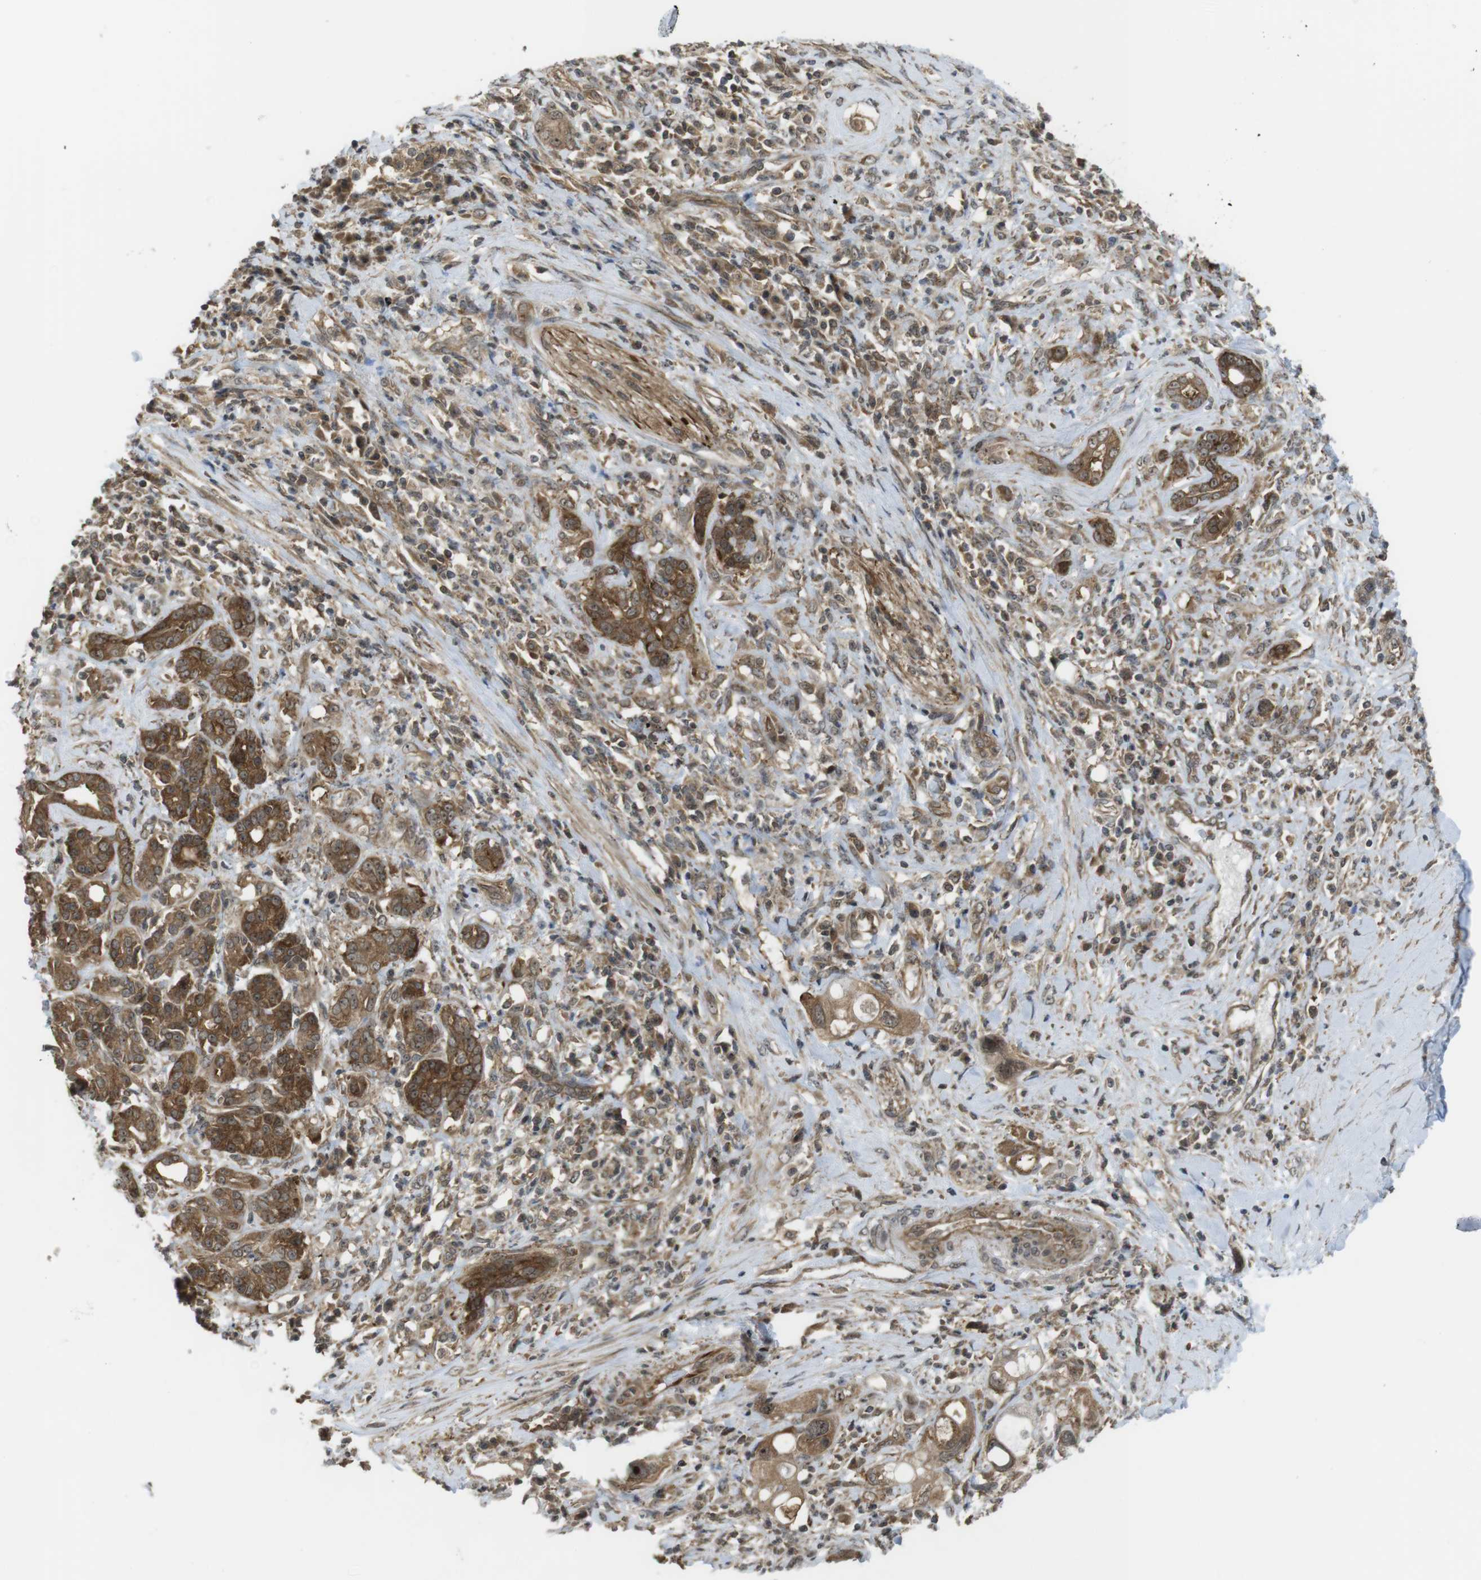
{"staining": {"intensity": "moderate", "quantity": ">75%", "location": "cytoplasmic/membranous,nuclear"}, "tissue": "pancreatic cancer", "cell_type": "Tumor cells", "image_type": "cancer", "snomed": [{"axis": "morphology", "description": "Adenocarcinoma, NOS"}, {"axis": "topography", "description": "Pancreas"}], "caption": "A micrograph showing moderate cytoplasmic/membranous and nuclear staining in approximately >75% of tumor cells in pancreatic cancer (adenocarcinoma), as visualized by brown immunohistochemical staining.", "gene": "CC2D1A", "patient": {"sex": "female", "age": 56}}